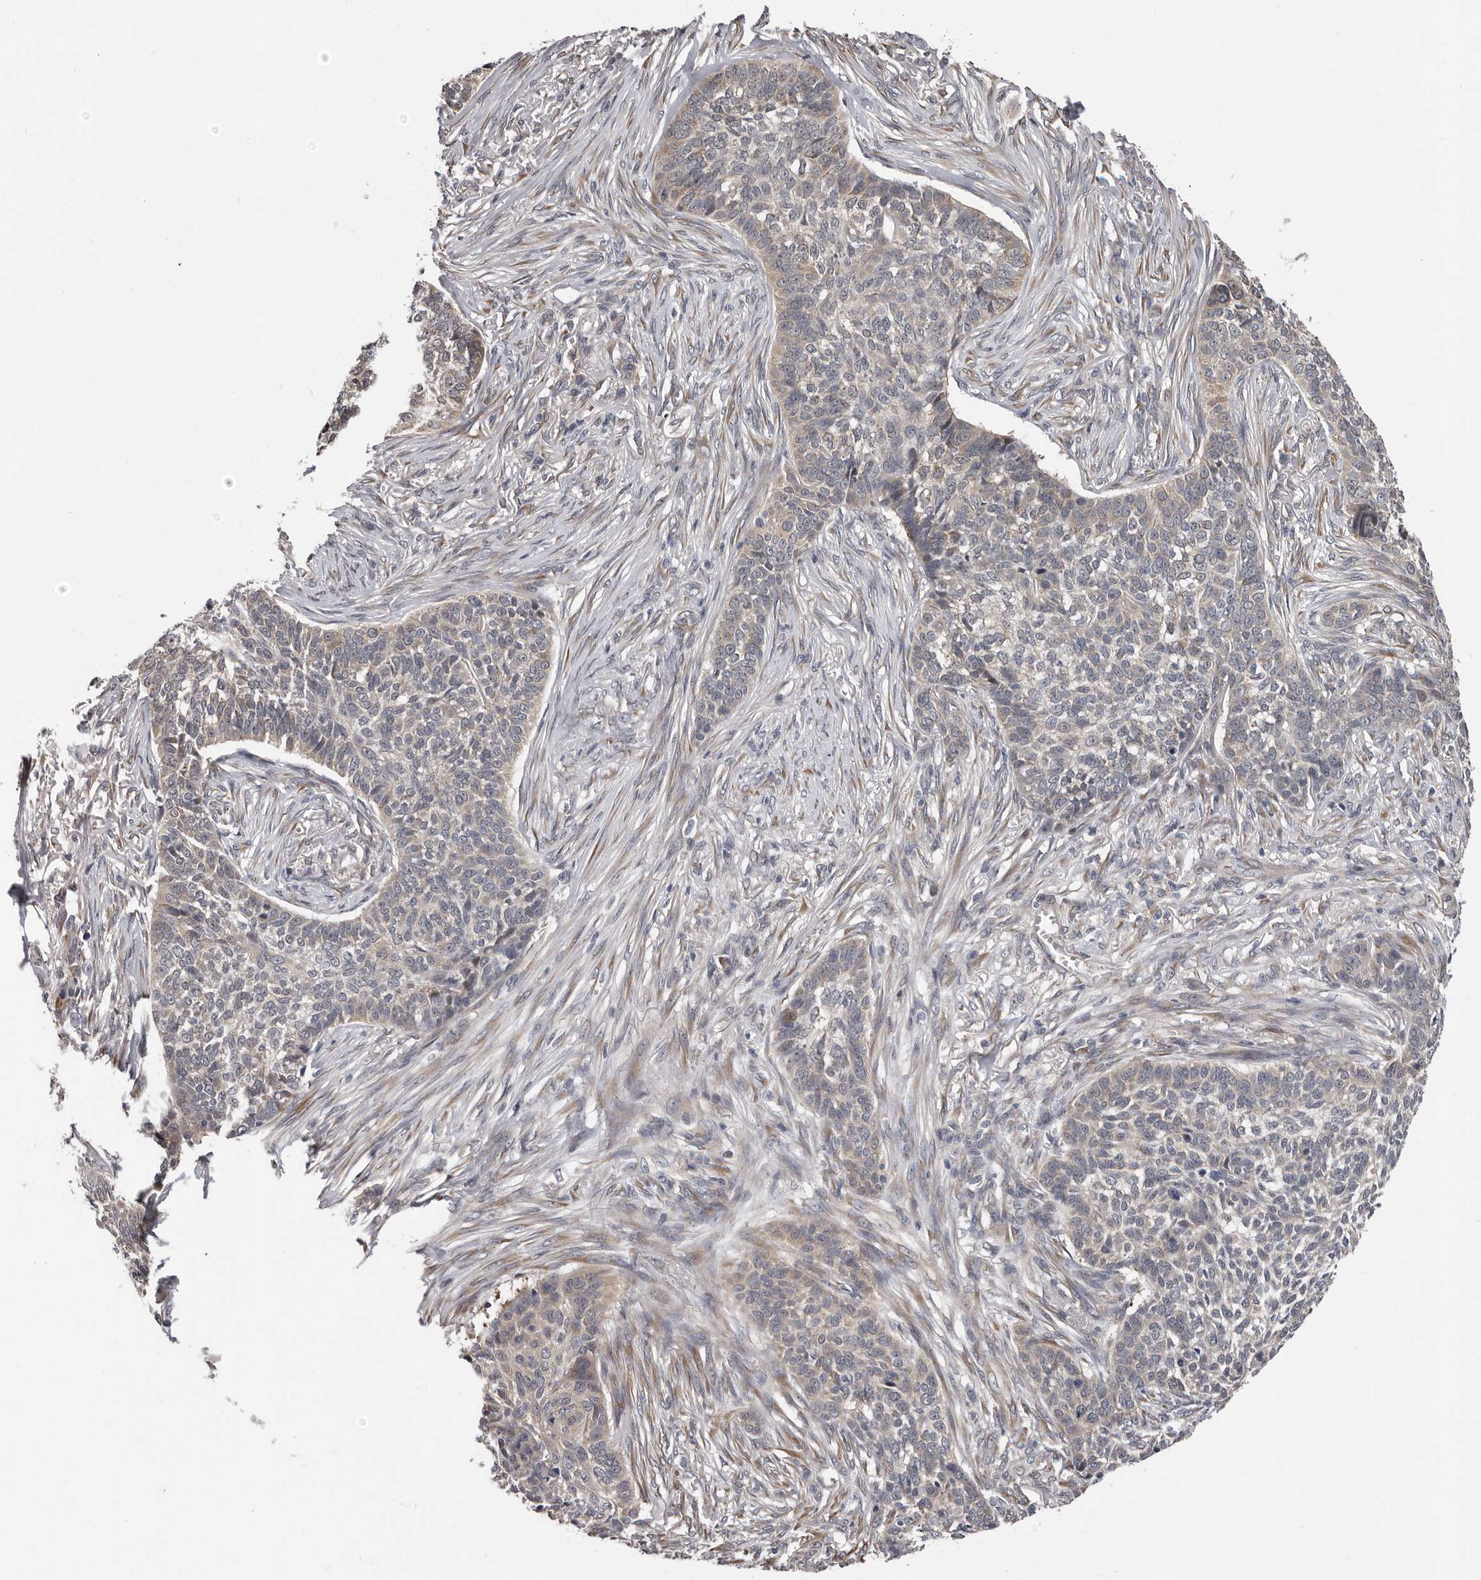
{"staining": {"intensity": "weak", "quantity": "25%-75%", "location": "cytoplasmic/membranous"}, "tissue": "skin cancer", "cell_type": "Tumor cells", "image_type": "cancer", "snomed": [{"axis": "morphology", "description": "Basal cell carcinoma"}, {"axis": "topography", "description": "Skin"}], "caption": "Skin cancer (basal cell carcinoma) tissue shows weak cytoplasmic/membranous expression in about 25%-75% of tumor cells The protein is stained brown, and the nuclei are stained in blue (DAB IHC with brightfield microscopy, high magnification).", "gene": "MED8", "patient": {"sex": "male", "age": 85}}